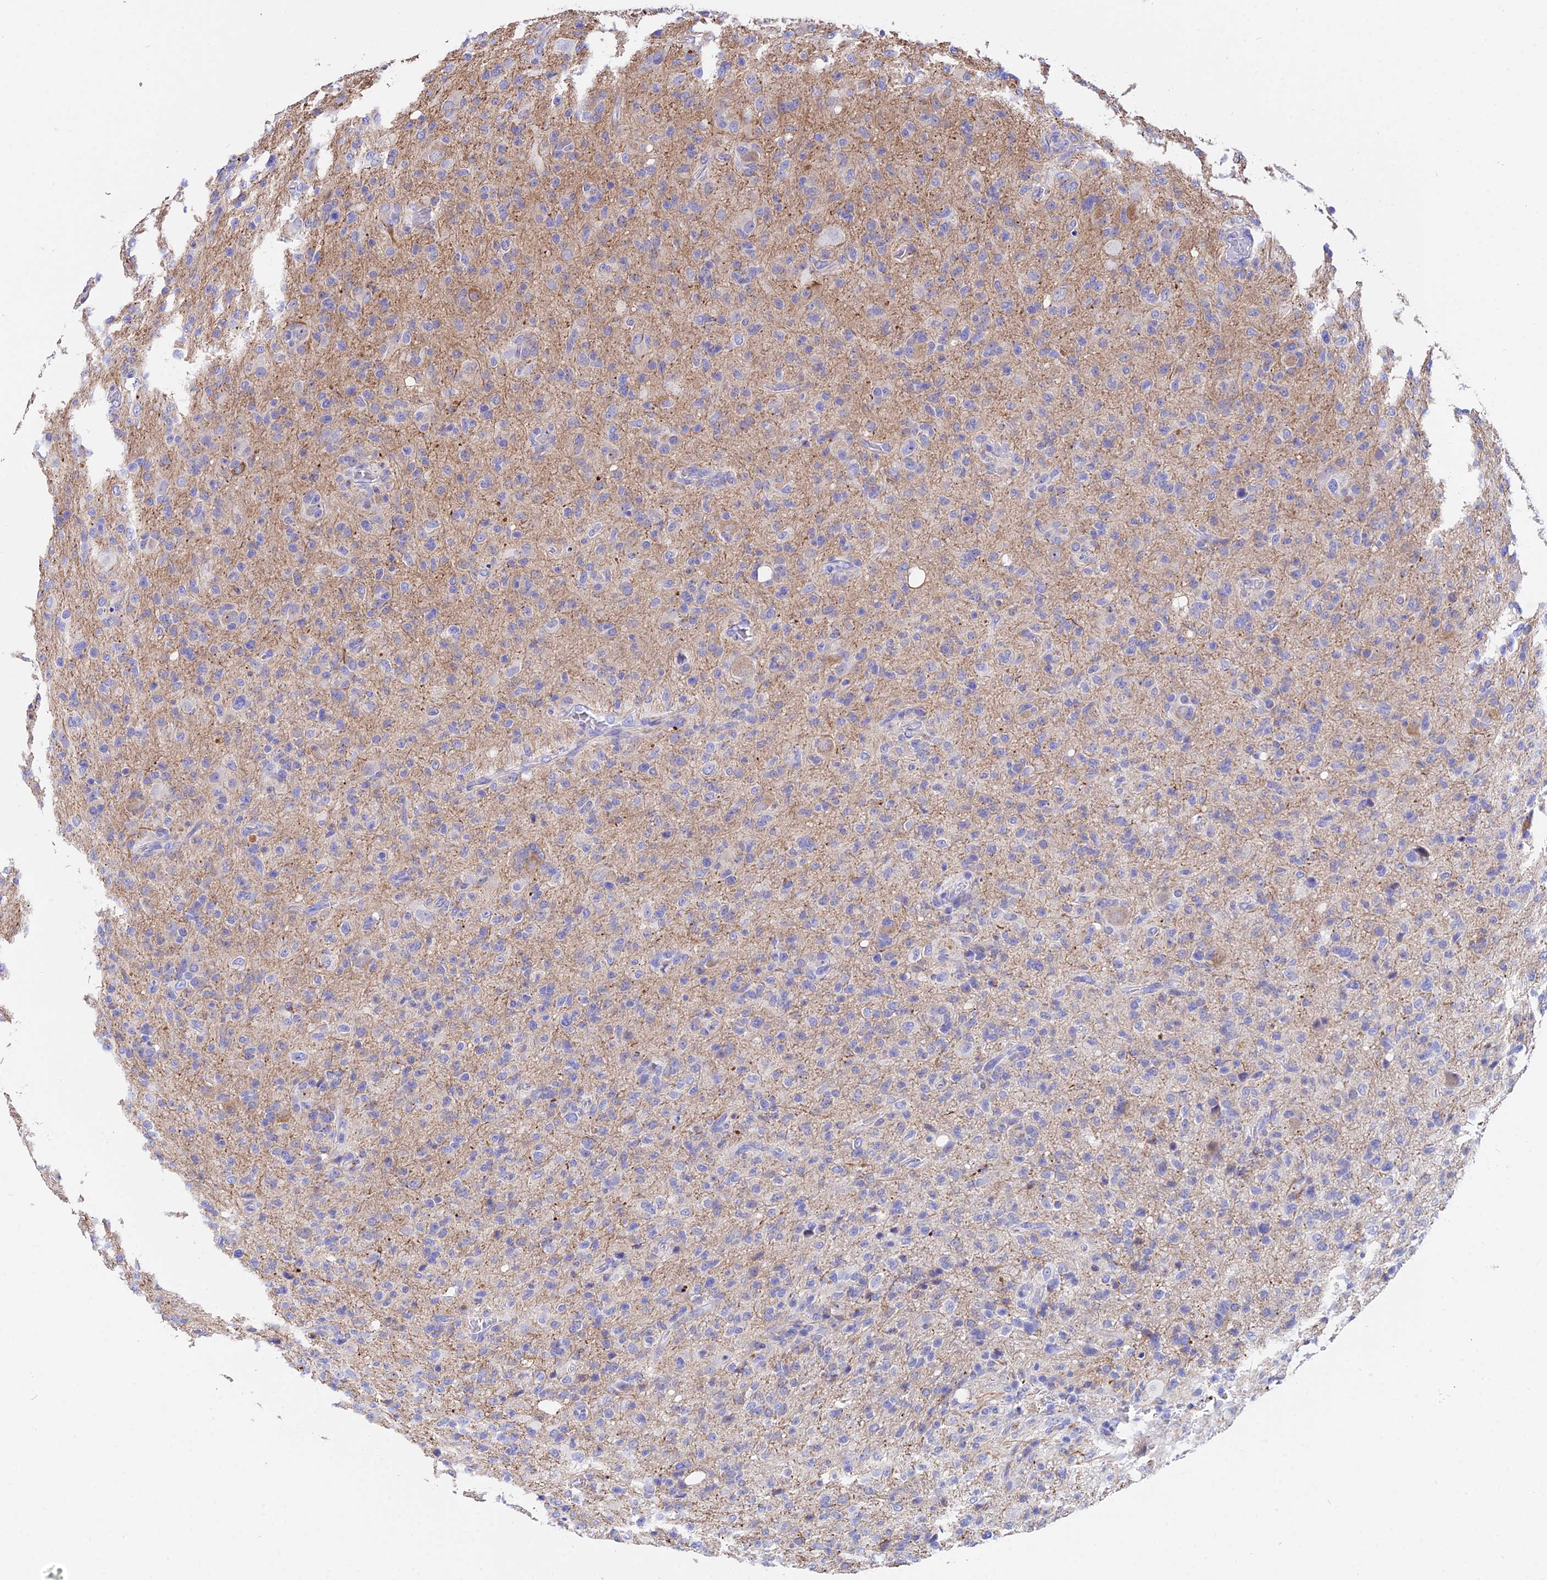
{"staining": {"intensity": "negative", "quantity": "none", "location": "none"}, "tissue": "glioma", "cell_type": "Tumor cells", "image_type": "cancer", "snomed": [{"axis": "morphology", "description": "Glioma, malignant, High grade"}, {"axis": "topography", "description": "Brain"}], "caption": "A micrograph of human glioma is negative for staining in tumor cells.", "gene": "CEP41", "patient": {"sex": "female", "age": 57}}